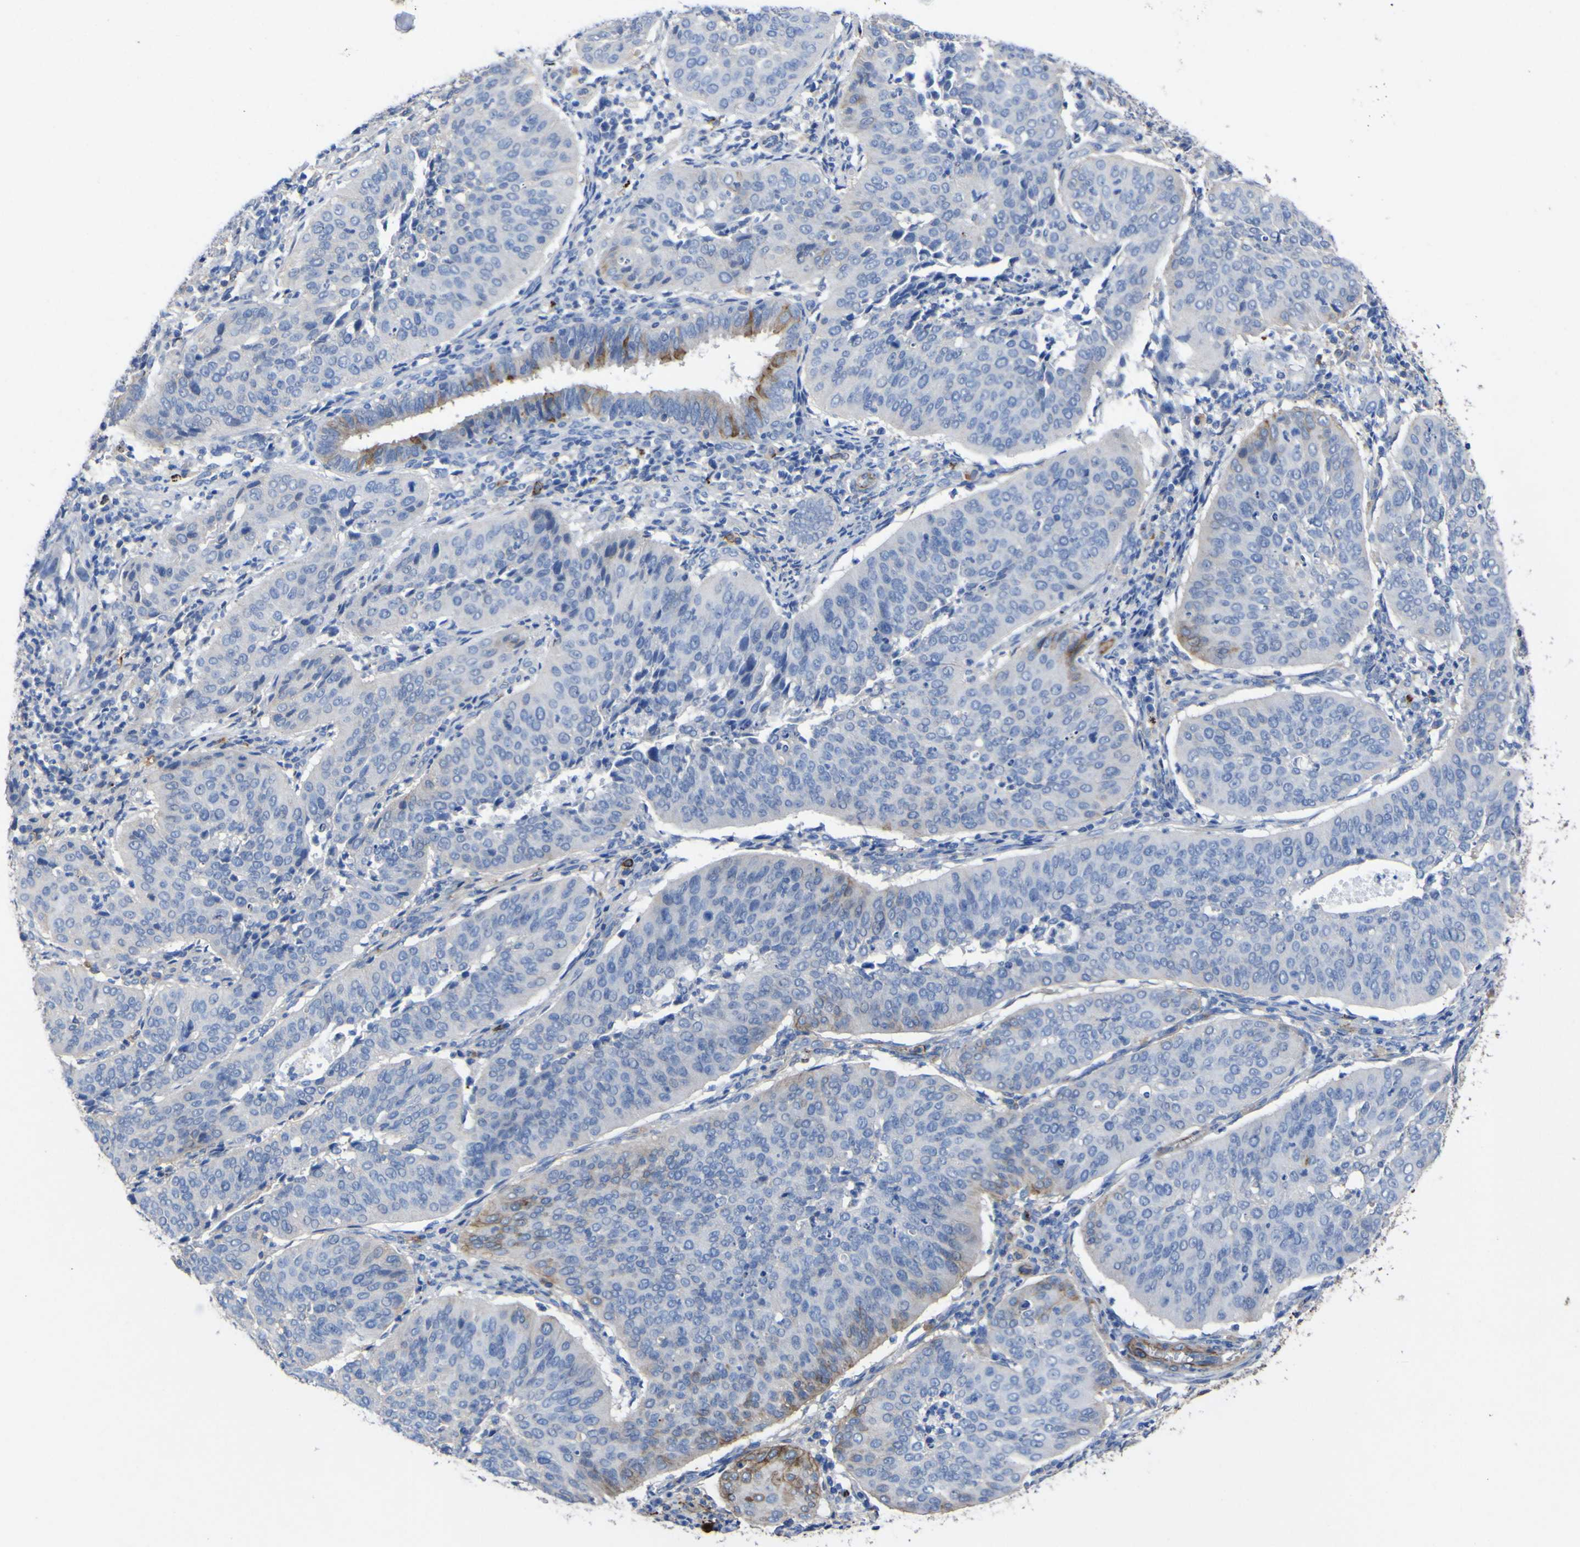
{"staining": {"intensity": "moderate", "quantity": "<25%", "location": "cytoplasmic/membranous"}, "tissue": "cervical cancer", "cell_type": "Tumor cells", "image_type": "cancer", "snomed": [{"axis": "morphology", "description": "Normal tissue, NOS"}, {"axis": "morphology", "description": "Squamous cell carcinoma, NOS"}, {"axis": "topography", "description": "Cervix"}], "caption": "Human cervical cancer stained with a brown dye exhibits moderate cytoplasmic/membranous positive staining in about <25% of tumor cells.", "gene": "AGO4", "patient": {"sex": "female", "age": 39}}